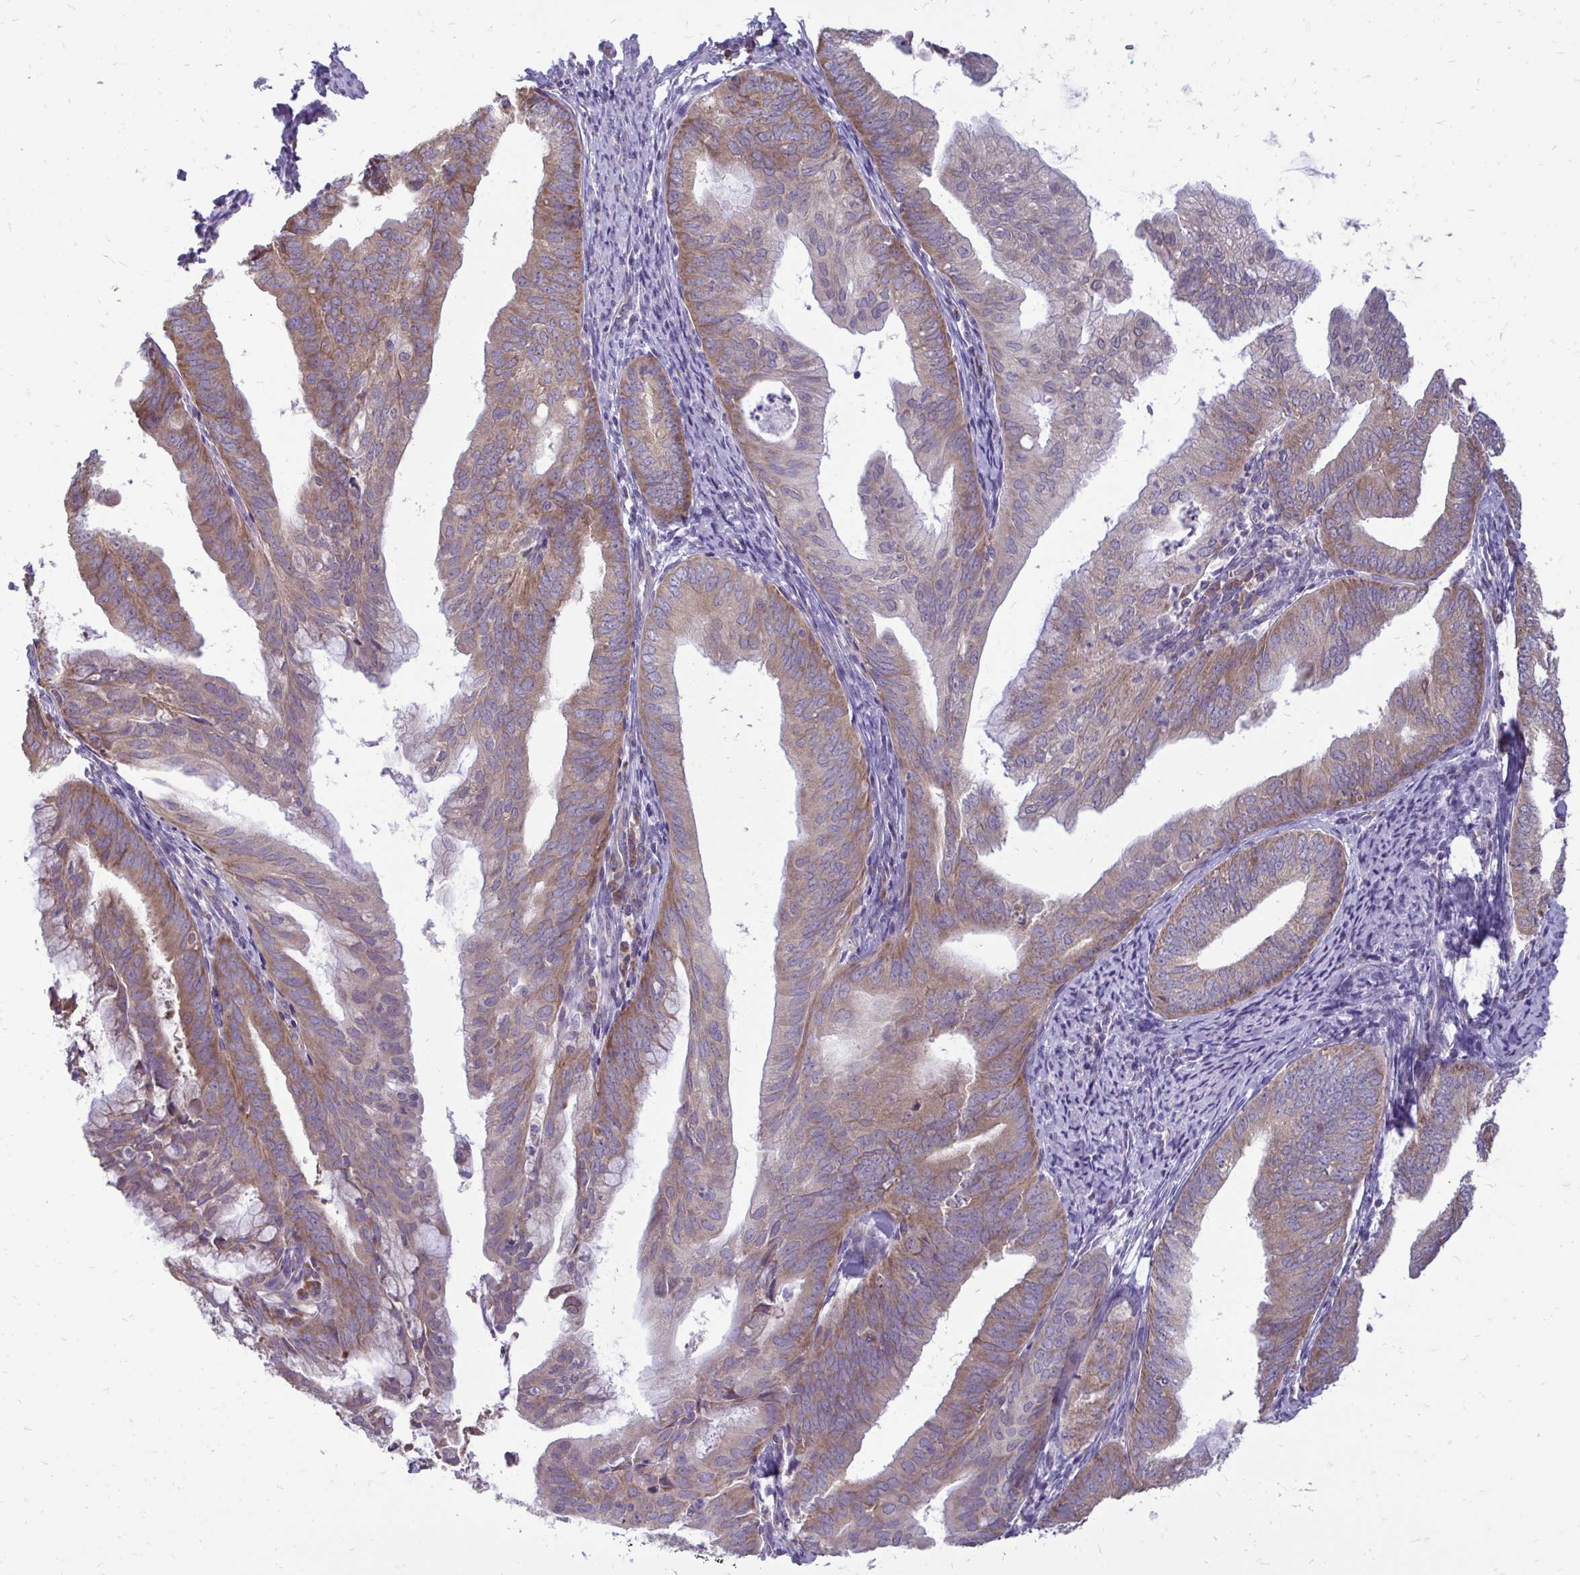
{"staining": {"intensity": "moderate", "quantity": ">75%", "location": "cytoplasmic/membranous"}, "tissue": "endometrial cancer", "cell_type": "Tumor cells", "image_type": "cancer", "snomed": [{"axis": "morphology", "description": "Adenocarcinoma, NOS"}, {"axis": "topography", "description": "Endometrium"}], "caption": "Moderate cytoplasmic/membranous expression for a protein is appreciated in about >75% of tumor cells of endometrial cancer using IHC.", "gene": "RPLP2", "patient": {"sex": "female", "age": 75}}